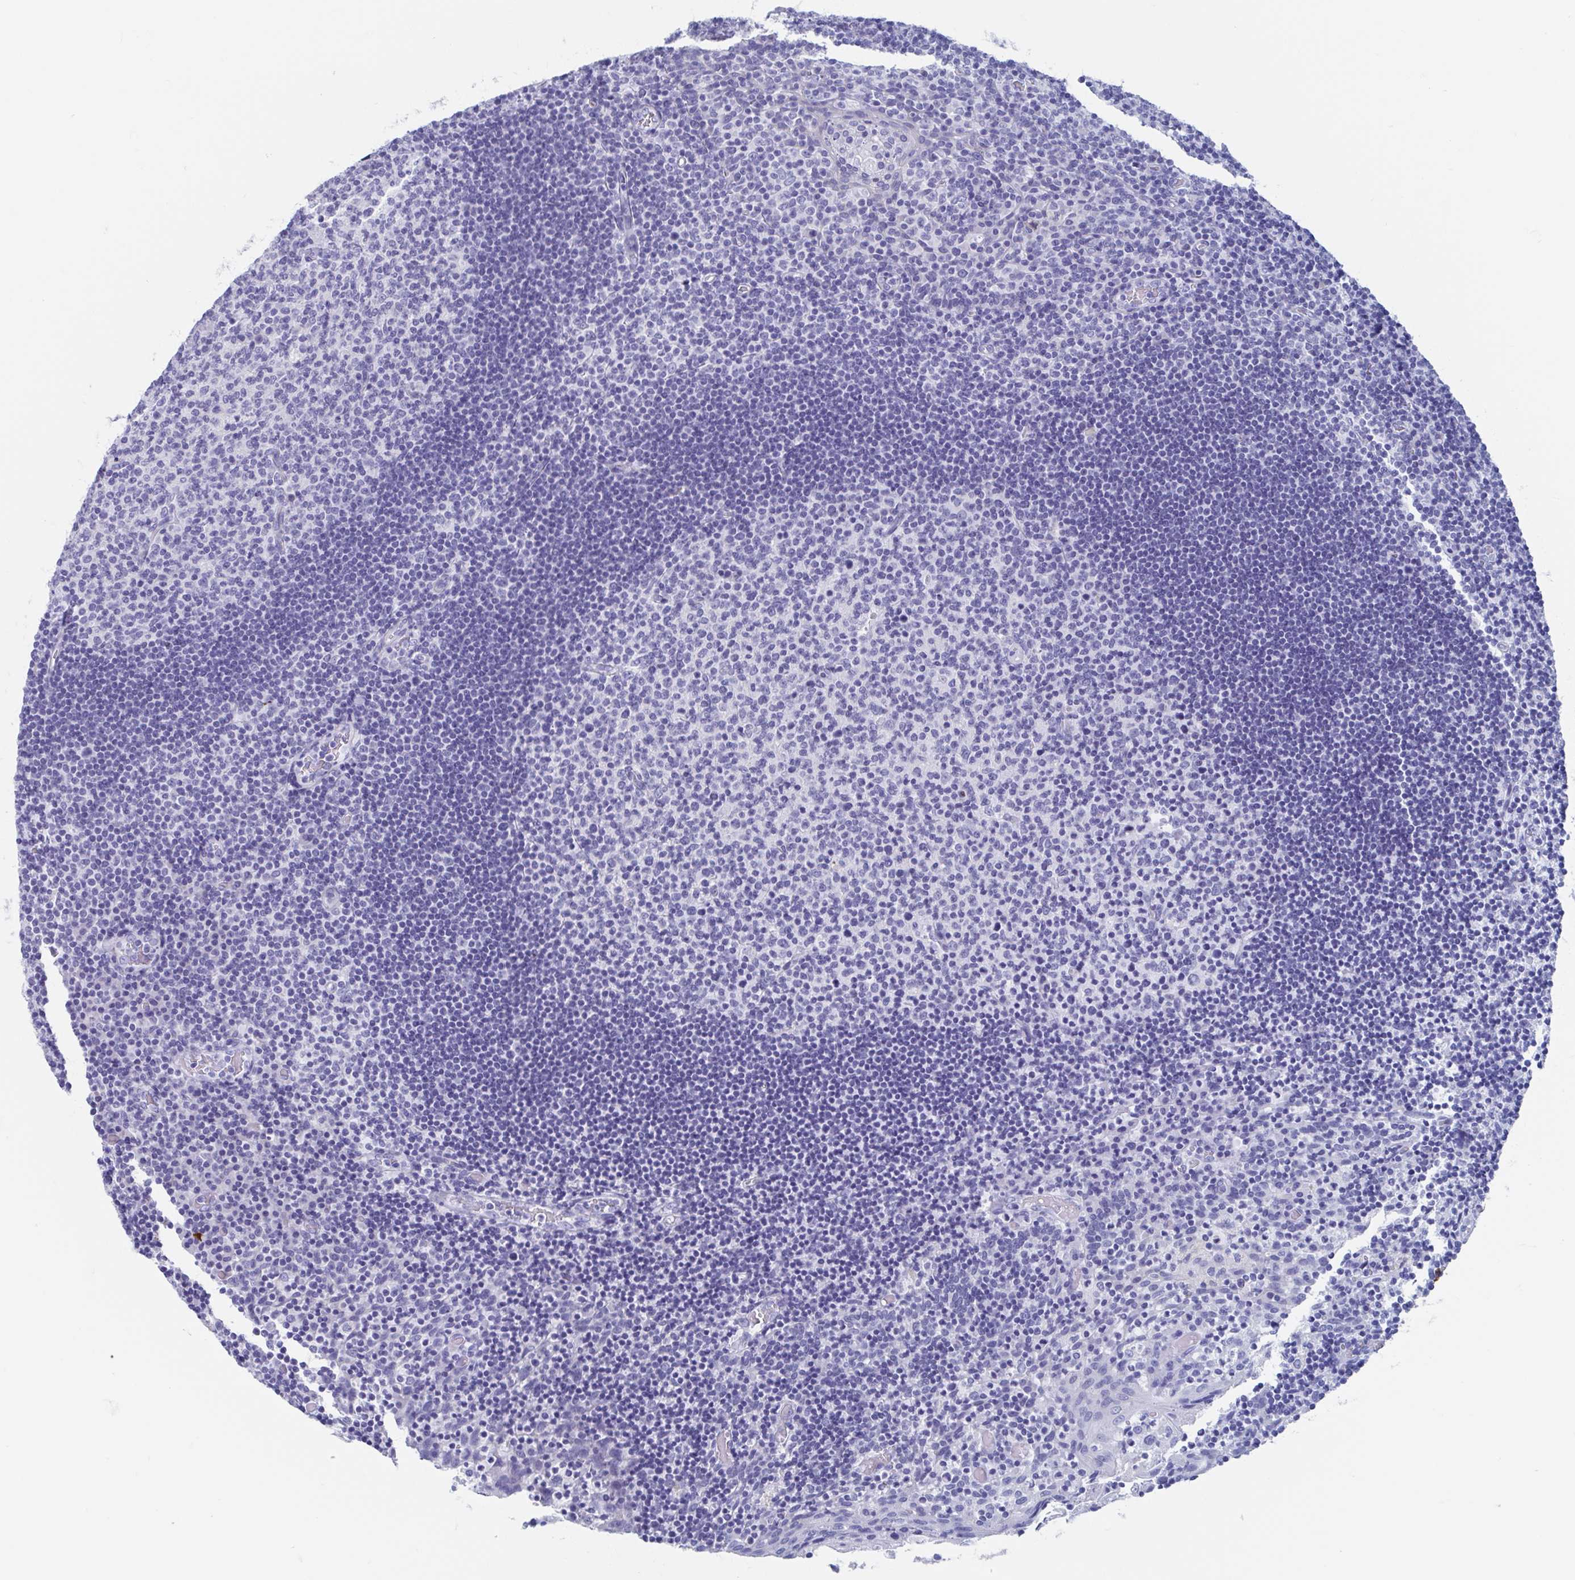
{"staining": {"intensity": "negative", "quantity": "none", "location": "none"}, "tissue": "tonsil", "cell_type": "Germinal center cells", "image_type": "normal", "snomed": [{"axis": "morphology", "description": "Normal tissue, NOS"}, {"axis": "topography", "description": "Tonsil"}], "caption": "High power microscopy photomicrograph of an immunohistochemistry (IHC) histopathology image of normal tonsil, revealing no significant positivity in germinal center cells. (Brightfield microscopy of DAB immunohistochemistry at high magnification).", "gene": "SHCBP1L", "patient": {"sex": "female", "age": 10}}